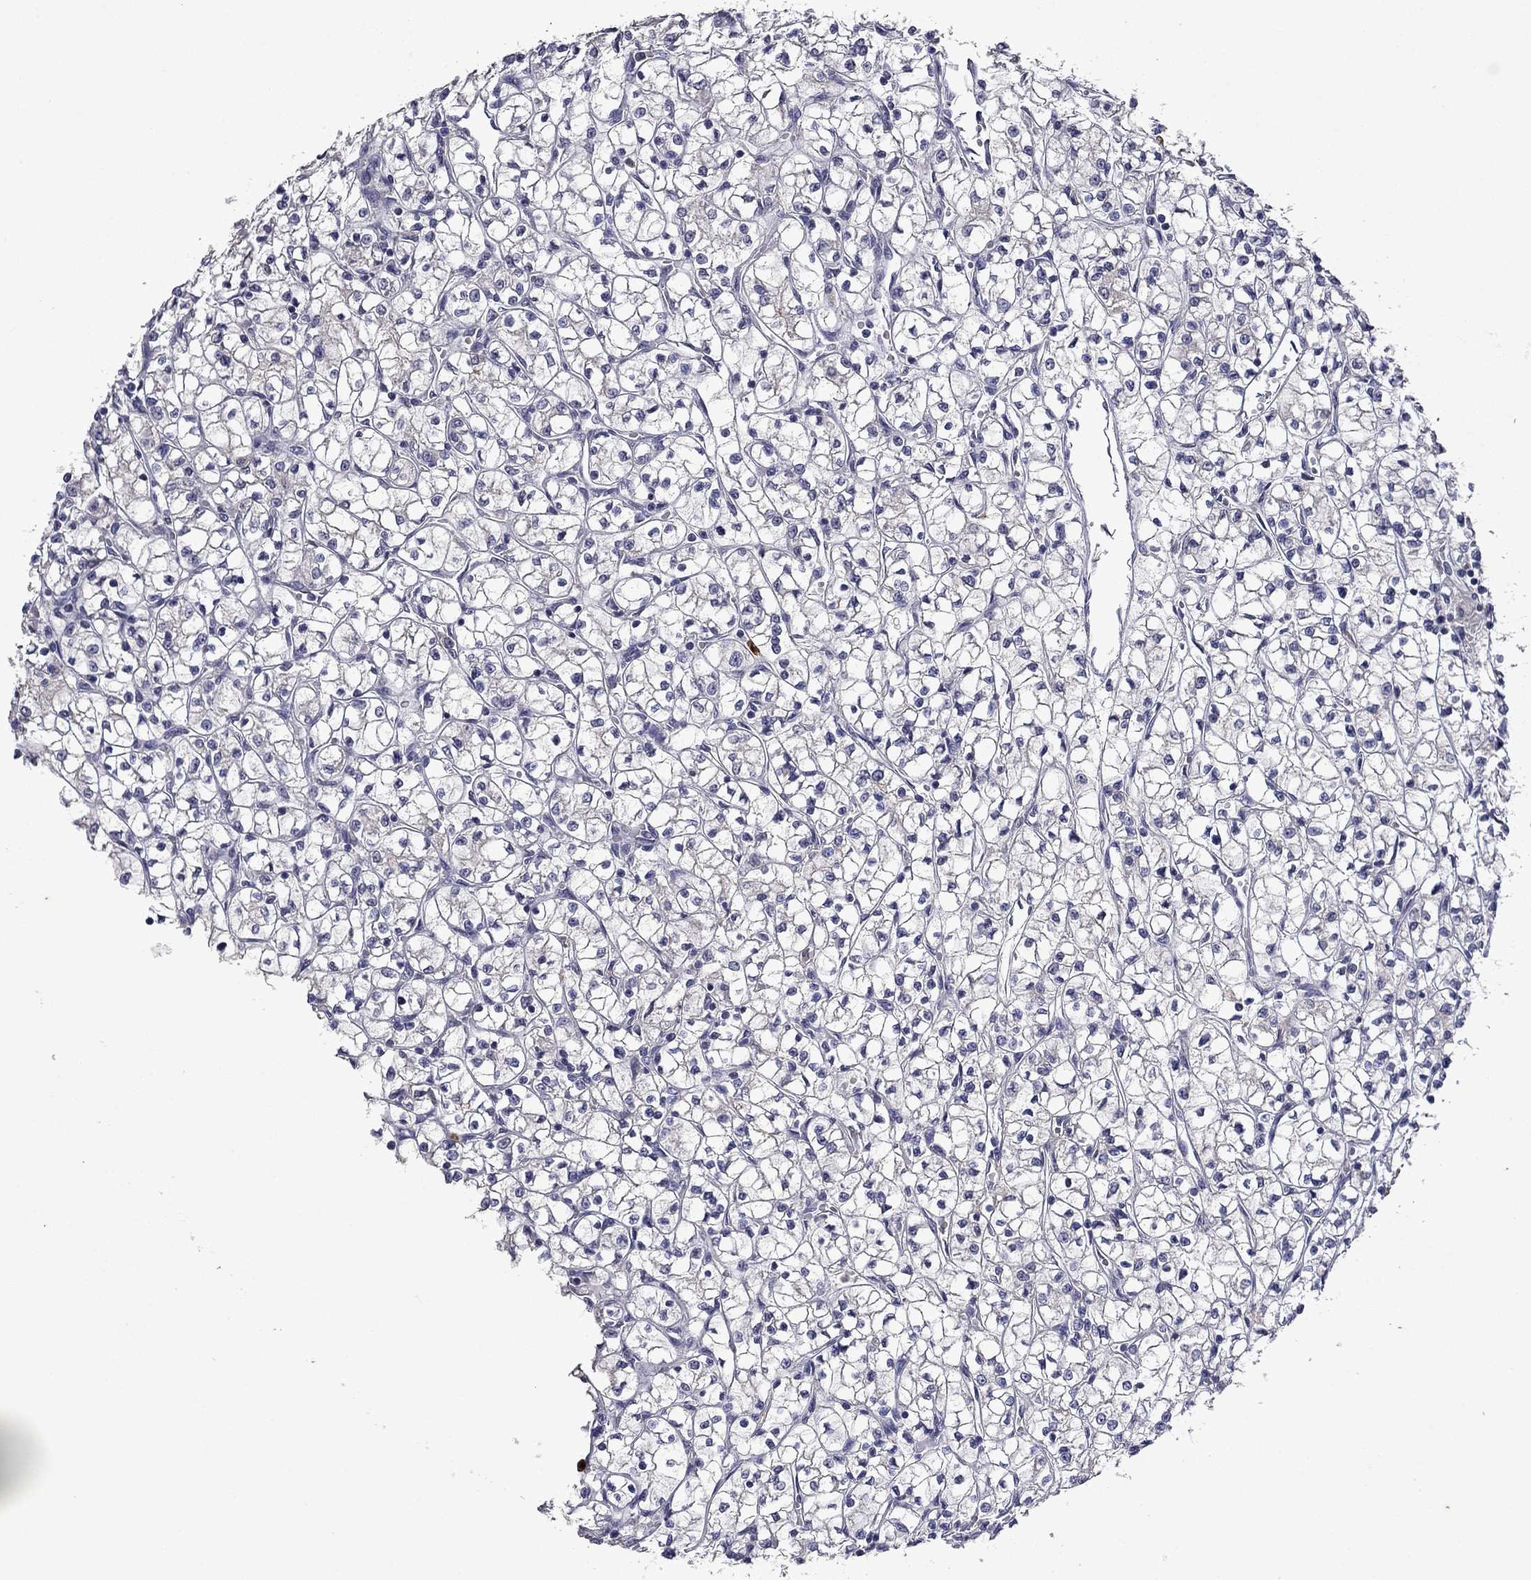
{"staining": {"intensity": "negative", "quantity": "none", "location": "none"}, "tissue": "renal cancer", "cell_type": "Tumor cells", "image_type": "cancer", "snomed": [{"axis": "morphology", "description": "Adenocarcinoma, NOS"}, {"axis": "topography", "description": "Kidney"}], "caption": "This is a micrograph of immunohistochemistry staining of adenocarcinoma (renal), which shows no expression in tumor cells.", "gene": "IRF5", "patient": {"sex": "female", "age": 64}}